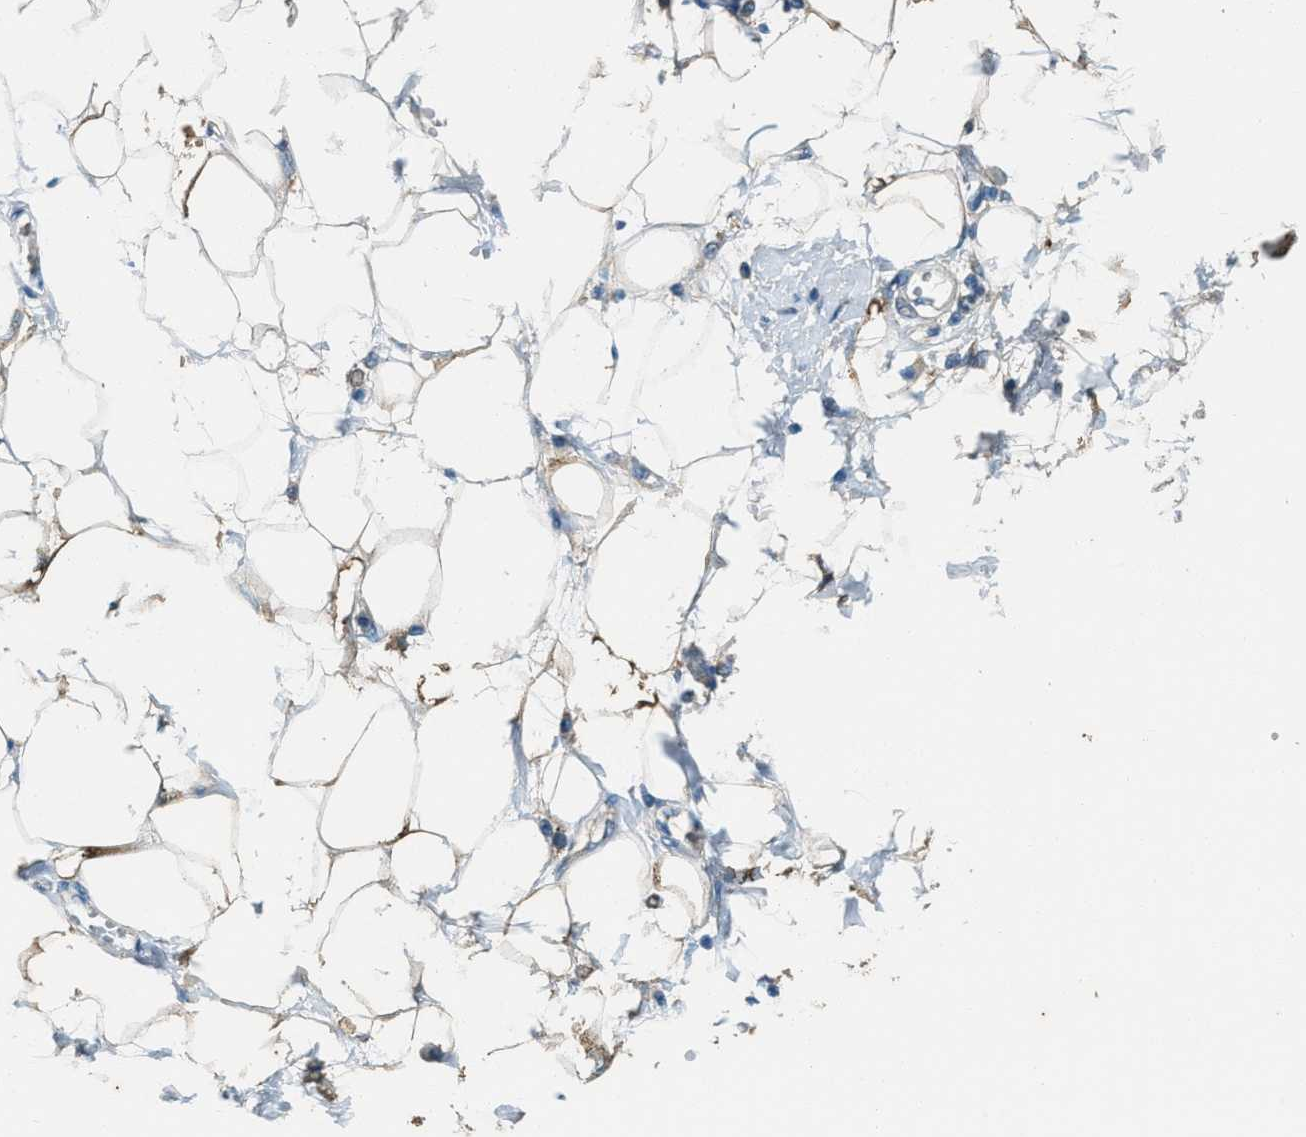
{"staining": {"intensity": "moderate", "quantity": "25%-75%", "location": "cytoplasmic/membranous"}, "tissue": "adipose tissue", "cell_type": "Adipocytes", "image_type": "normal", "snomed": [{"axis": "morphology", "description": "Normal tissue, NOS"}, {"axis": "morphology", "description": "Adenocarcinoma, NOS"}, {"axis": "topography", "description": "Duodenum"}, {"axis": "topography", "description": "Peripheral nerve tissue"}], "caption": "A histopathology image of adipose tissue stained for a protein shows moderate cytoplasmic/membranous brown staining in adipocytes. (DAB (3,3'-diaminobenzidine) = brown stain, brightfield microscopy at high magnification).", "gene": "SVIL", "patient": {"sex": "female", "age": 60}}